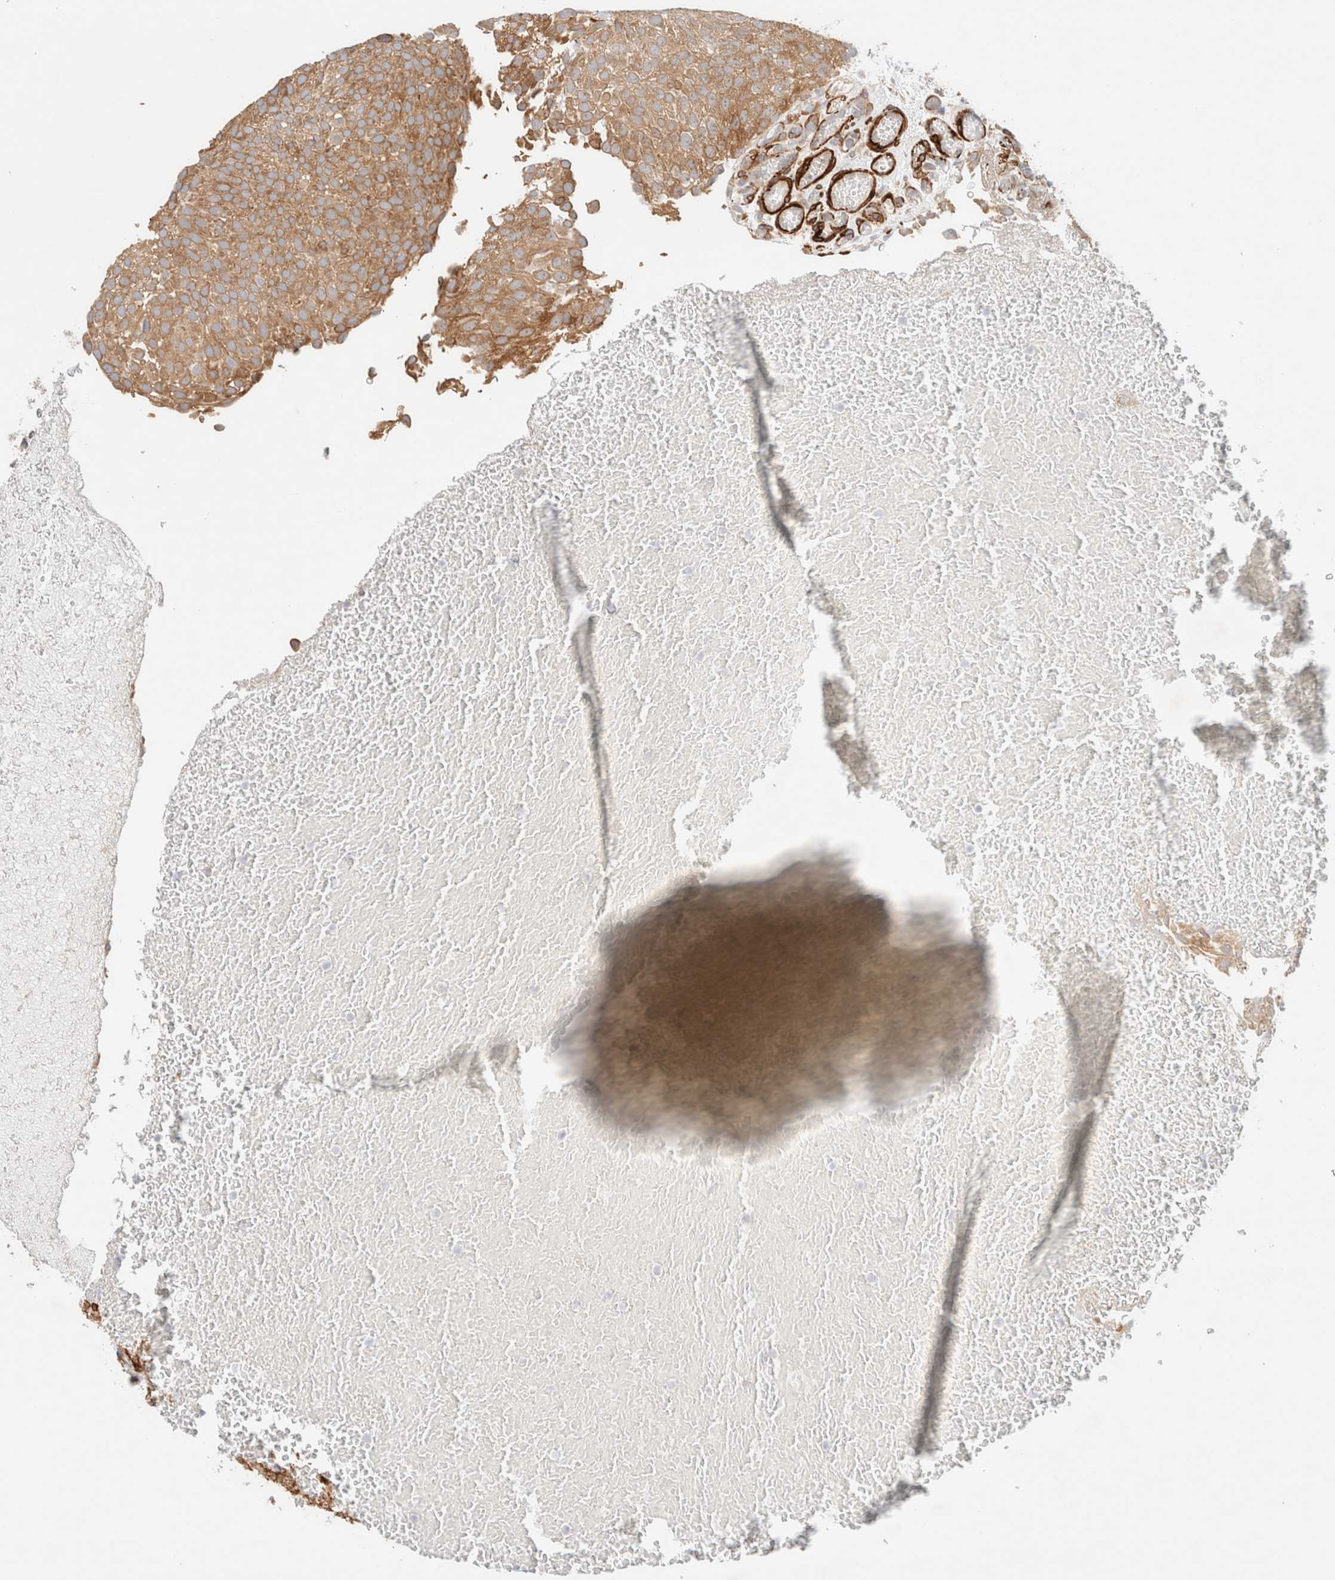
{"staining": {"intensity": "moderate", "quantity": ">75%", "location": "cytoplasmic/membranous"}, "tissue": "urothelial cancer", "cell_type": "Tumor cells", "image_type": "cancer", "snomed": [{"axis": "morphology", "description": "Urothelial carcinoma, Low grade"}, {"axis": "topography", "description": "Urinary bladder"}], "caption": "Human urothelial cancer stained with a brown dye shows moderate cytoplasmic/membranous positive positivity in about >75% of tumor cells.", "gene": "RRP15", "patient": {"sex": "male", "age": 78}}